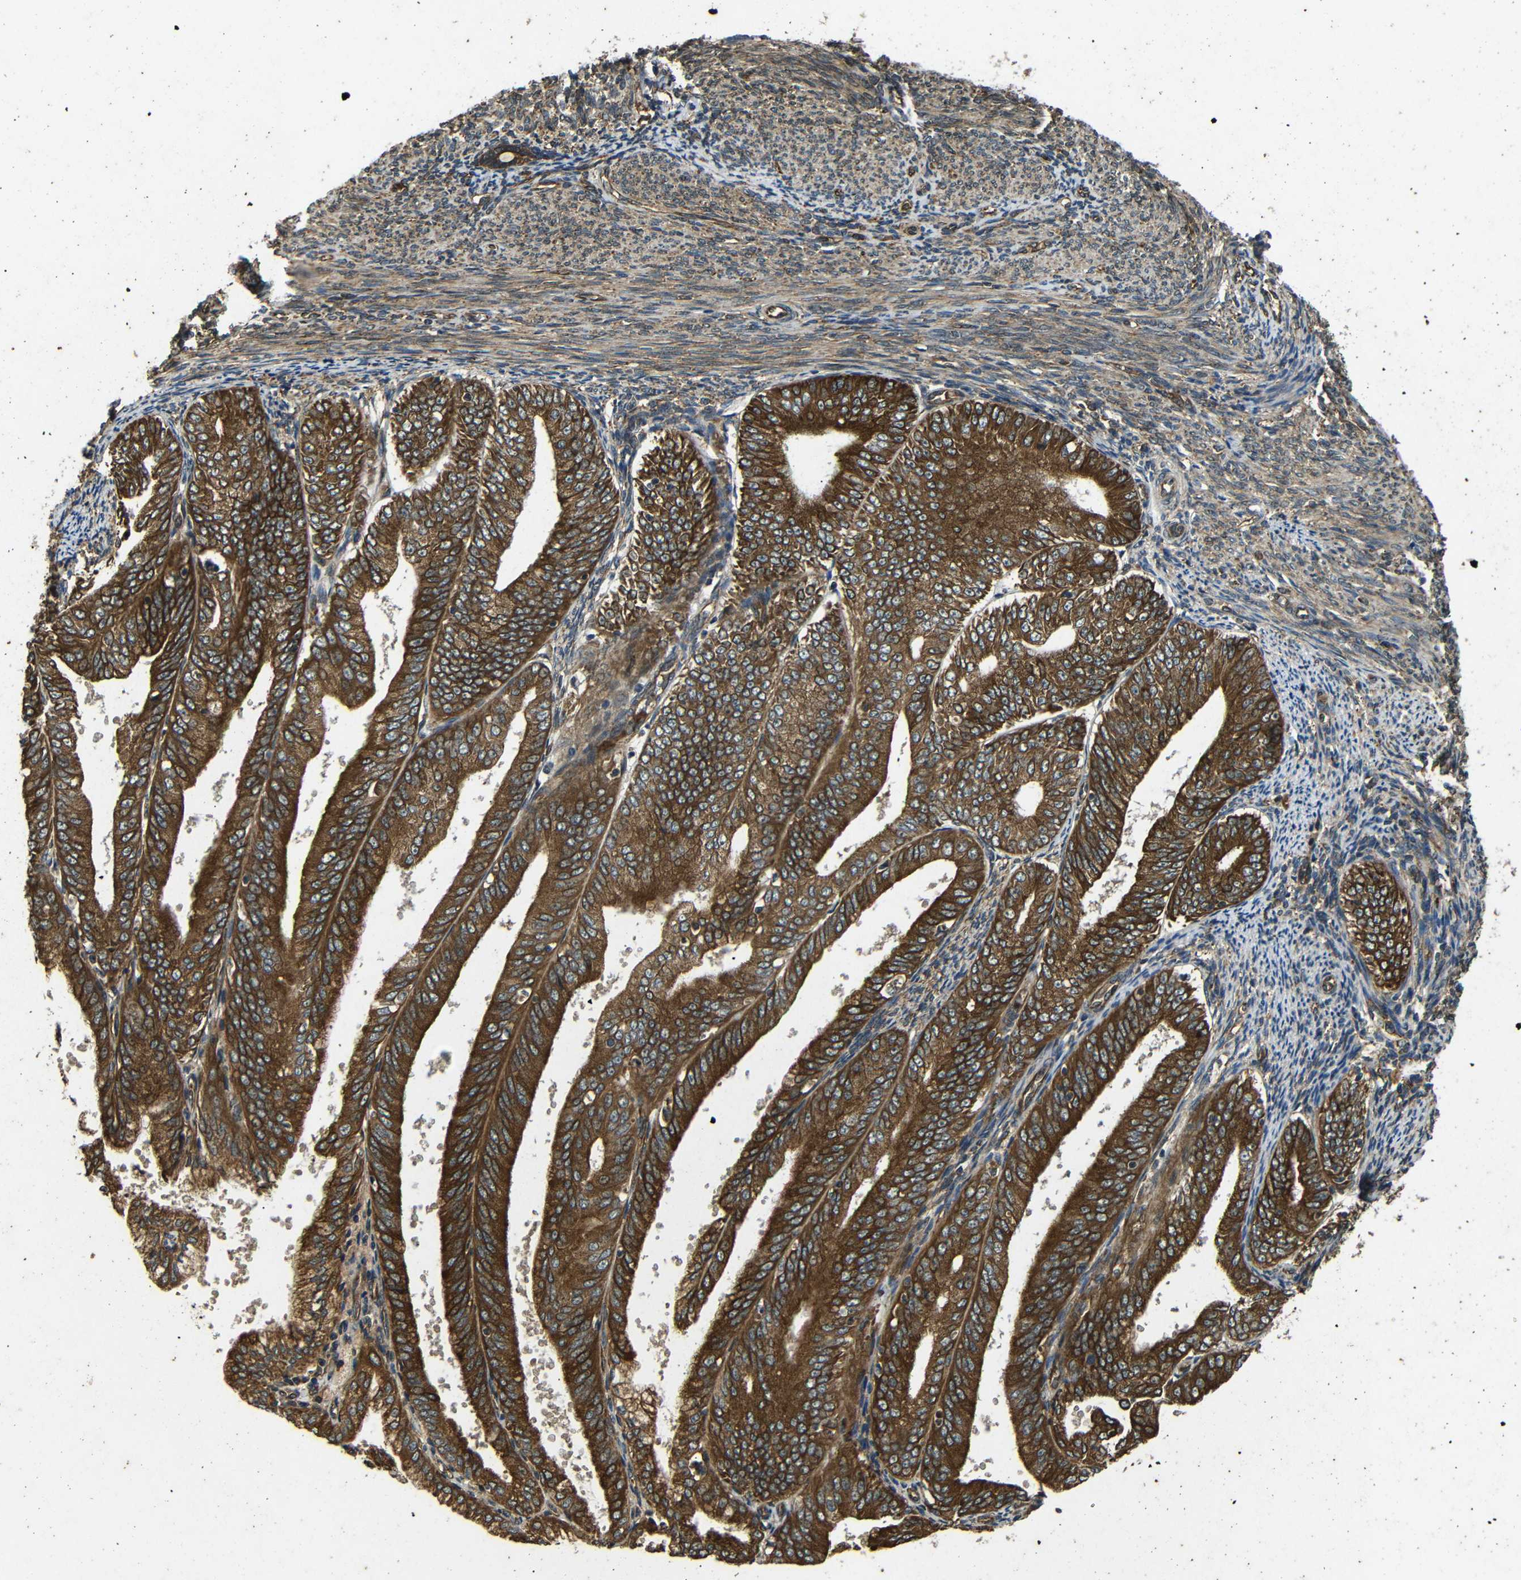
{"staining": {"intensity": "strong", "quantity": ">75%", "location": "cytoplasmic/membranous"}, "tissue": "endometrial cancer", "cell_type": "Tumor cells", "image_type": "cancer", "snomed": [{"axis": "morphology", "description": "Adenocarcinoma, NOS"}, {"axis": "topography", "description": "Endometrium"}], "caption": "This micrograph displays adenocarcinoma (endometrial) stained with IHC to label a protein in brown. The cytoplasmic/membranous of tumor cells show strong positivity for the protein. Nuclei are counter-stained blue.", "gene": "TRPC1", "patient": {"sex": "female", "age": 63}}